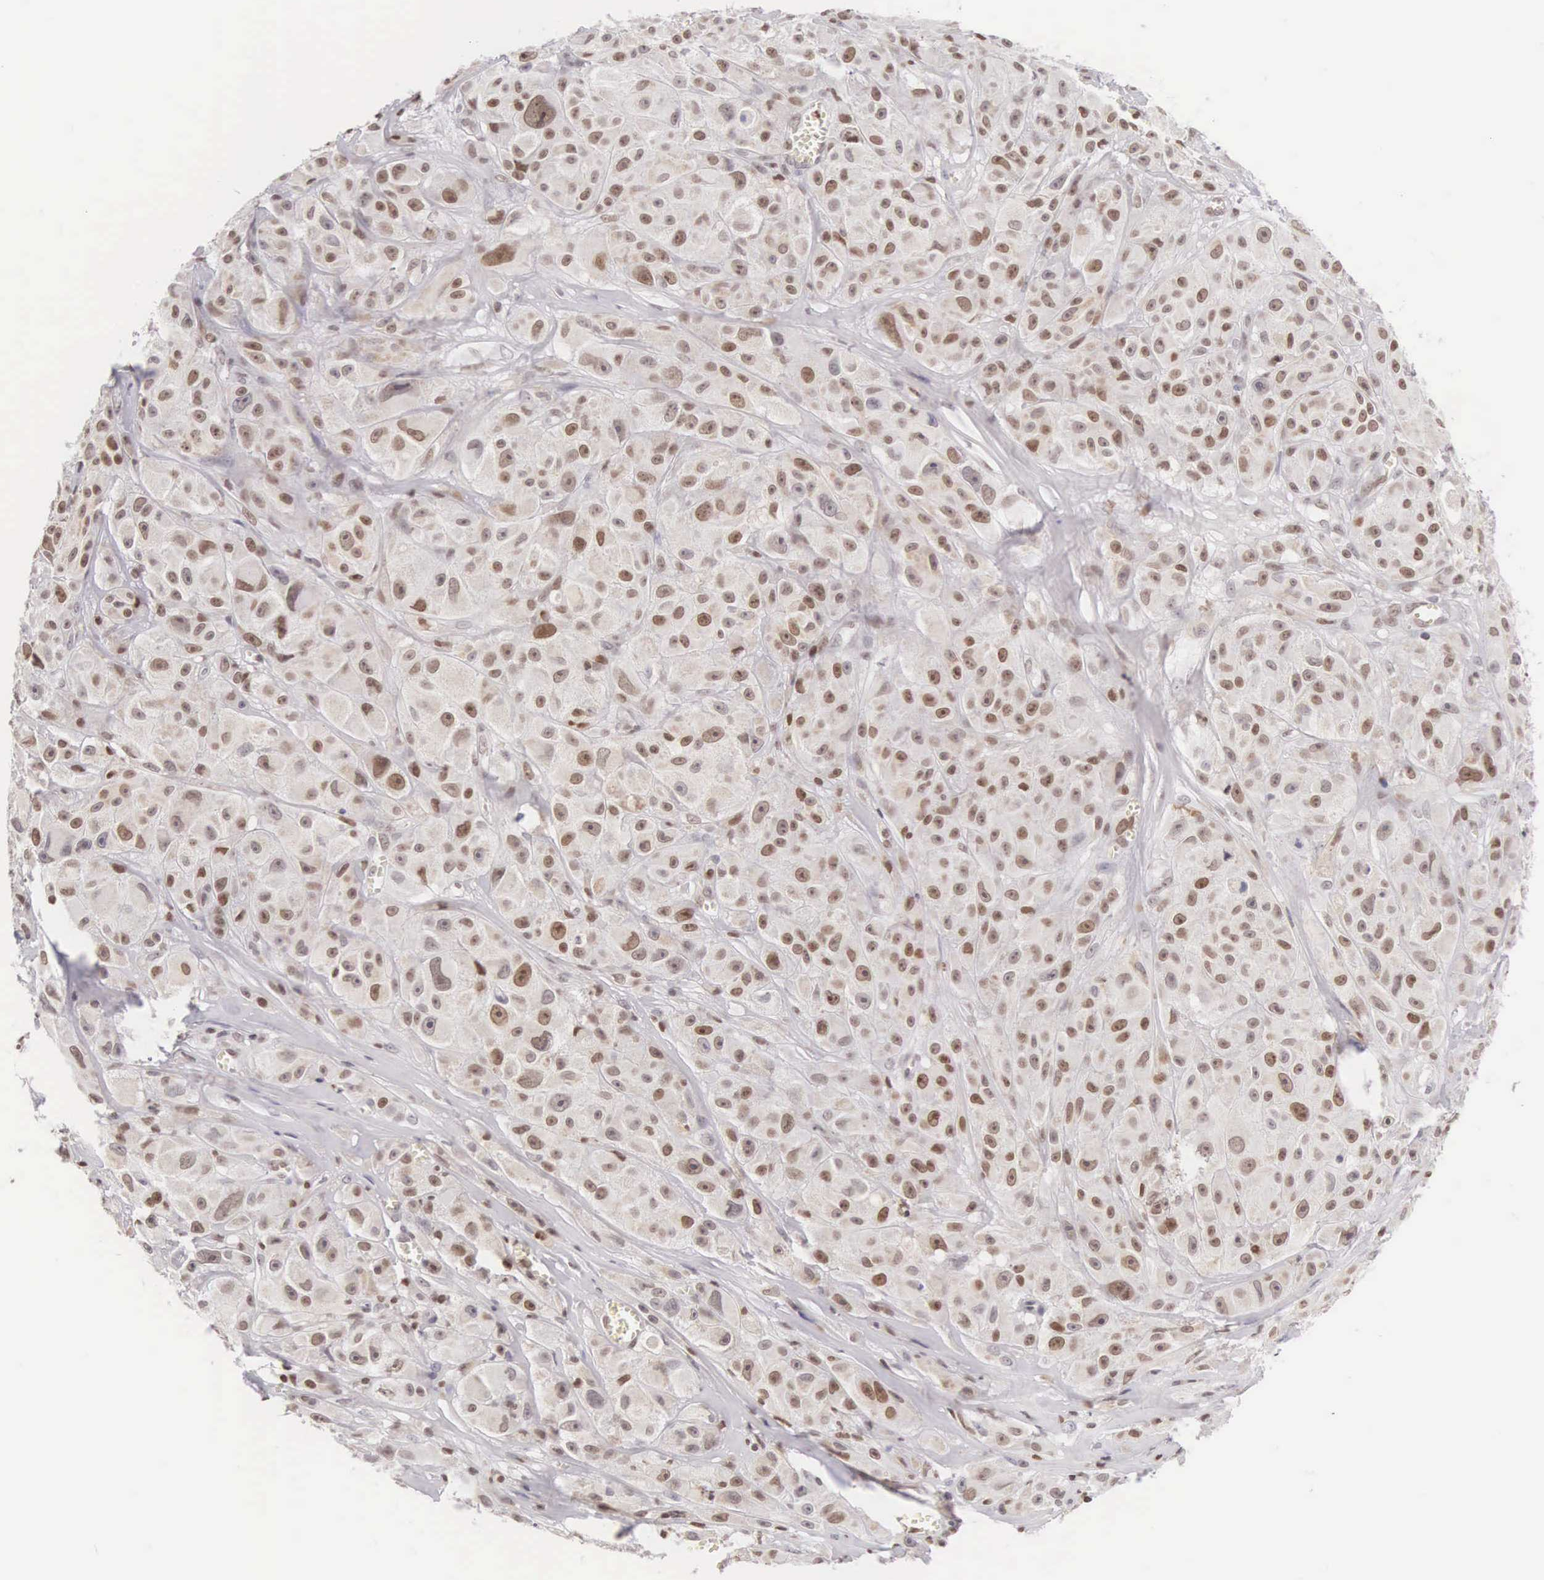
{"staining": {"intensity": "moderate", "quantity": ">75%", "location": "nuclear"}, "tissue": "melanoma", "cell_type": "Tumor cells", "image_type": "cancer", "snomed": [{"axis": "morphology", "description": "Malignant melanoma, NOS"}, {"axis": "topography", "description": "Skin"}], "caption": "The photomicrograph shows staining of melanoma, revealing moderate nuclear protein expression (brown color) within tumor cells. The protein is stained brown, and the nuclei are stained in blue (DAB IHC with brightfield microscopy, high magnification).", "gene": "VRK1", "patient": {"sex": "male", "age": 56}}